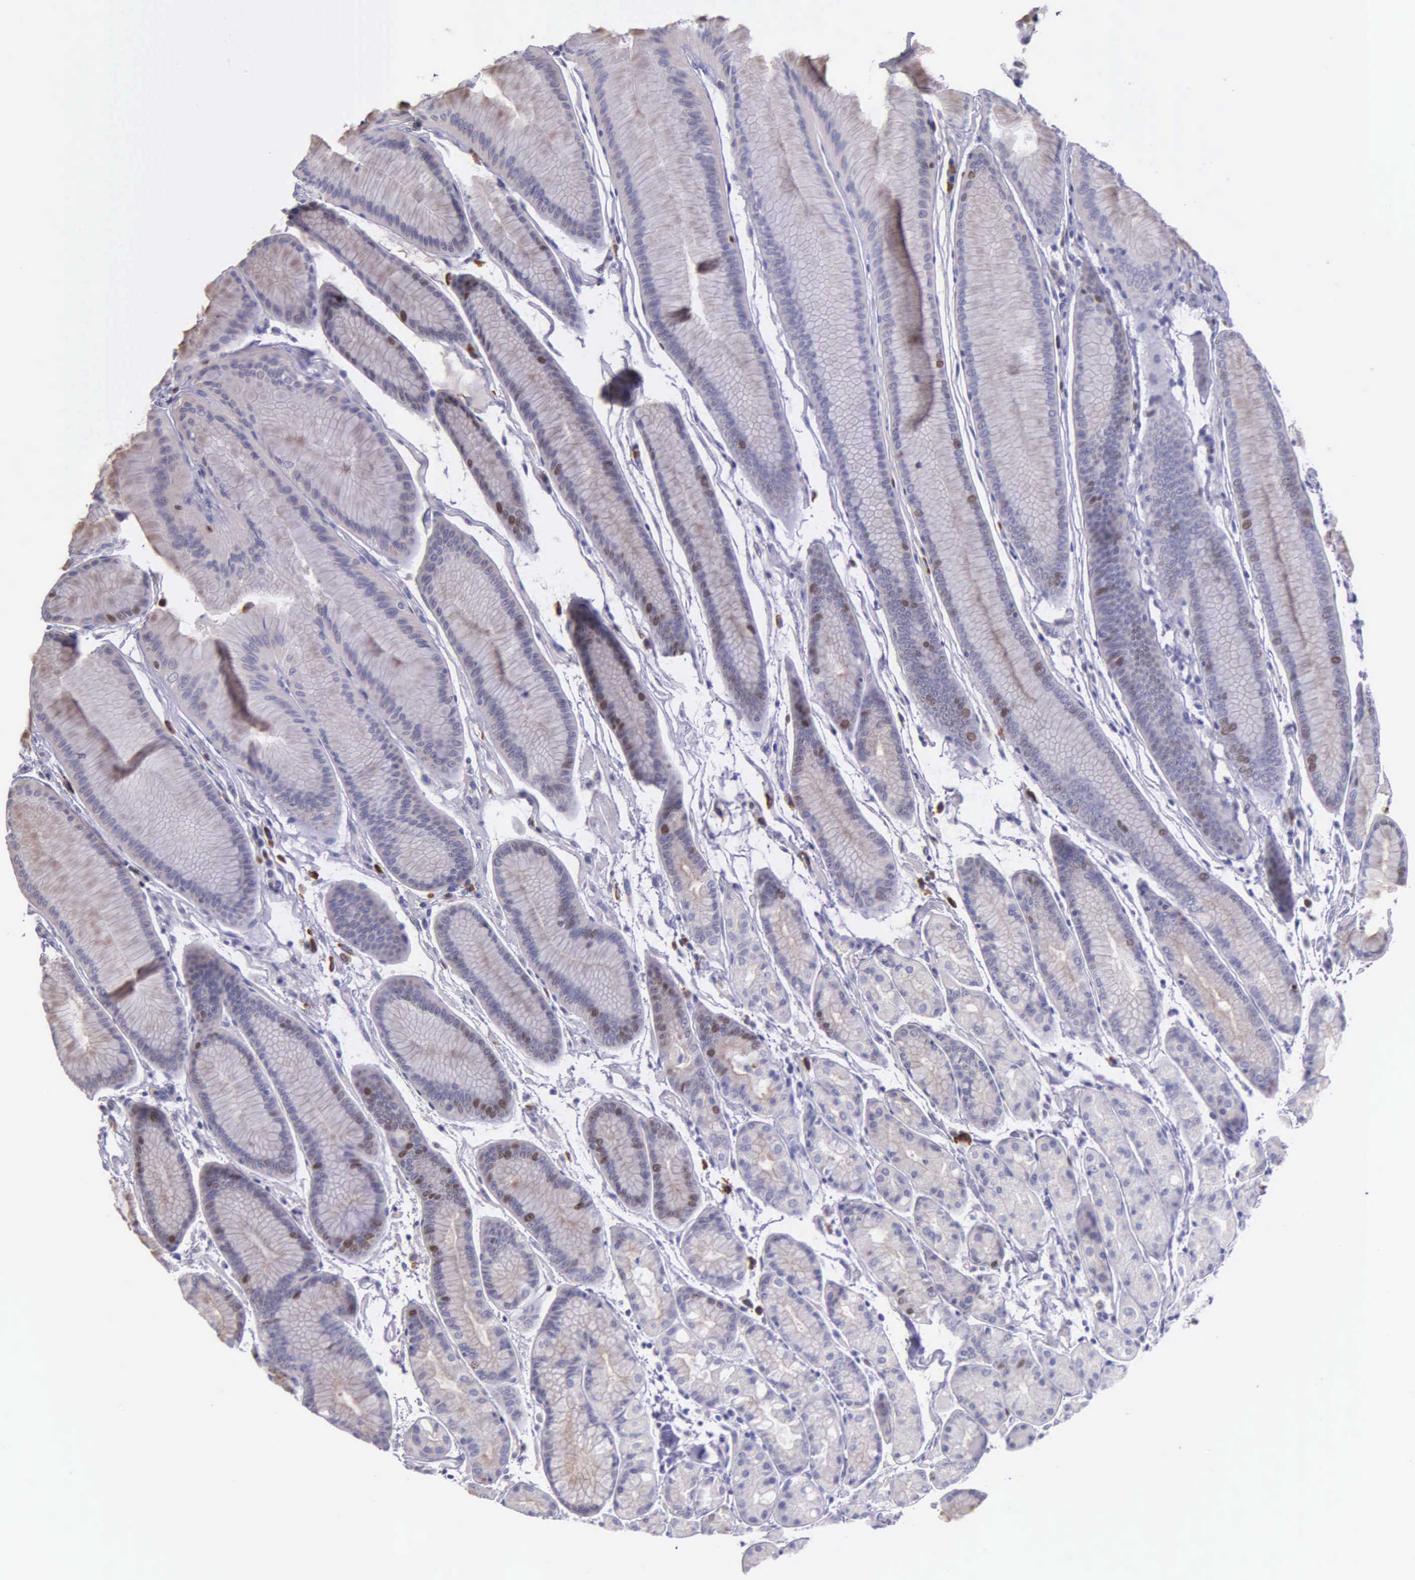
{"staining": {"intensity": "moderate", "quantity": "<25%", "location": "nuclear"}, "tissue": "stomach", "cell_type": "Glandular cells", "image_type": "normal", "snomed": [{"axis": "morphology", "description": "Normal tissue, NOS"}, {"axis": "topography", "description": "Stomach, upper"}], "caption": "A histopathology image of human stomach stained for a protein demonstrates moderate nuclear brown staining in glandular cells. The staining is performed using DAB (3,3'-diaminobenzidine) brown chromogen to label protein expression. The nuclei are counter-stained blue using hematoxylin.", "gene": "MCM5", "patient": {"sex": "male", "age": 72}}